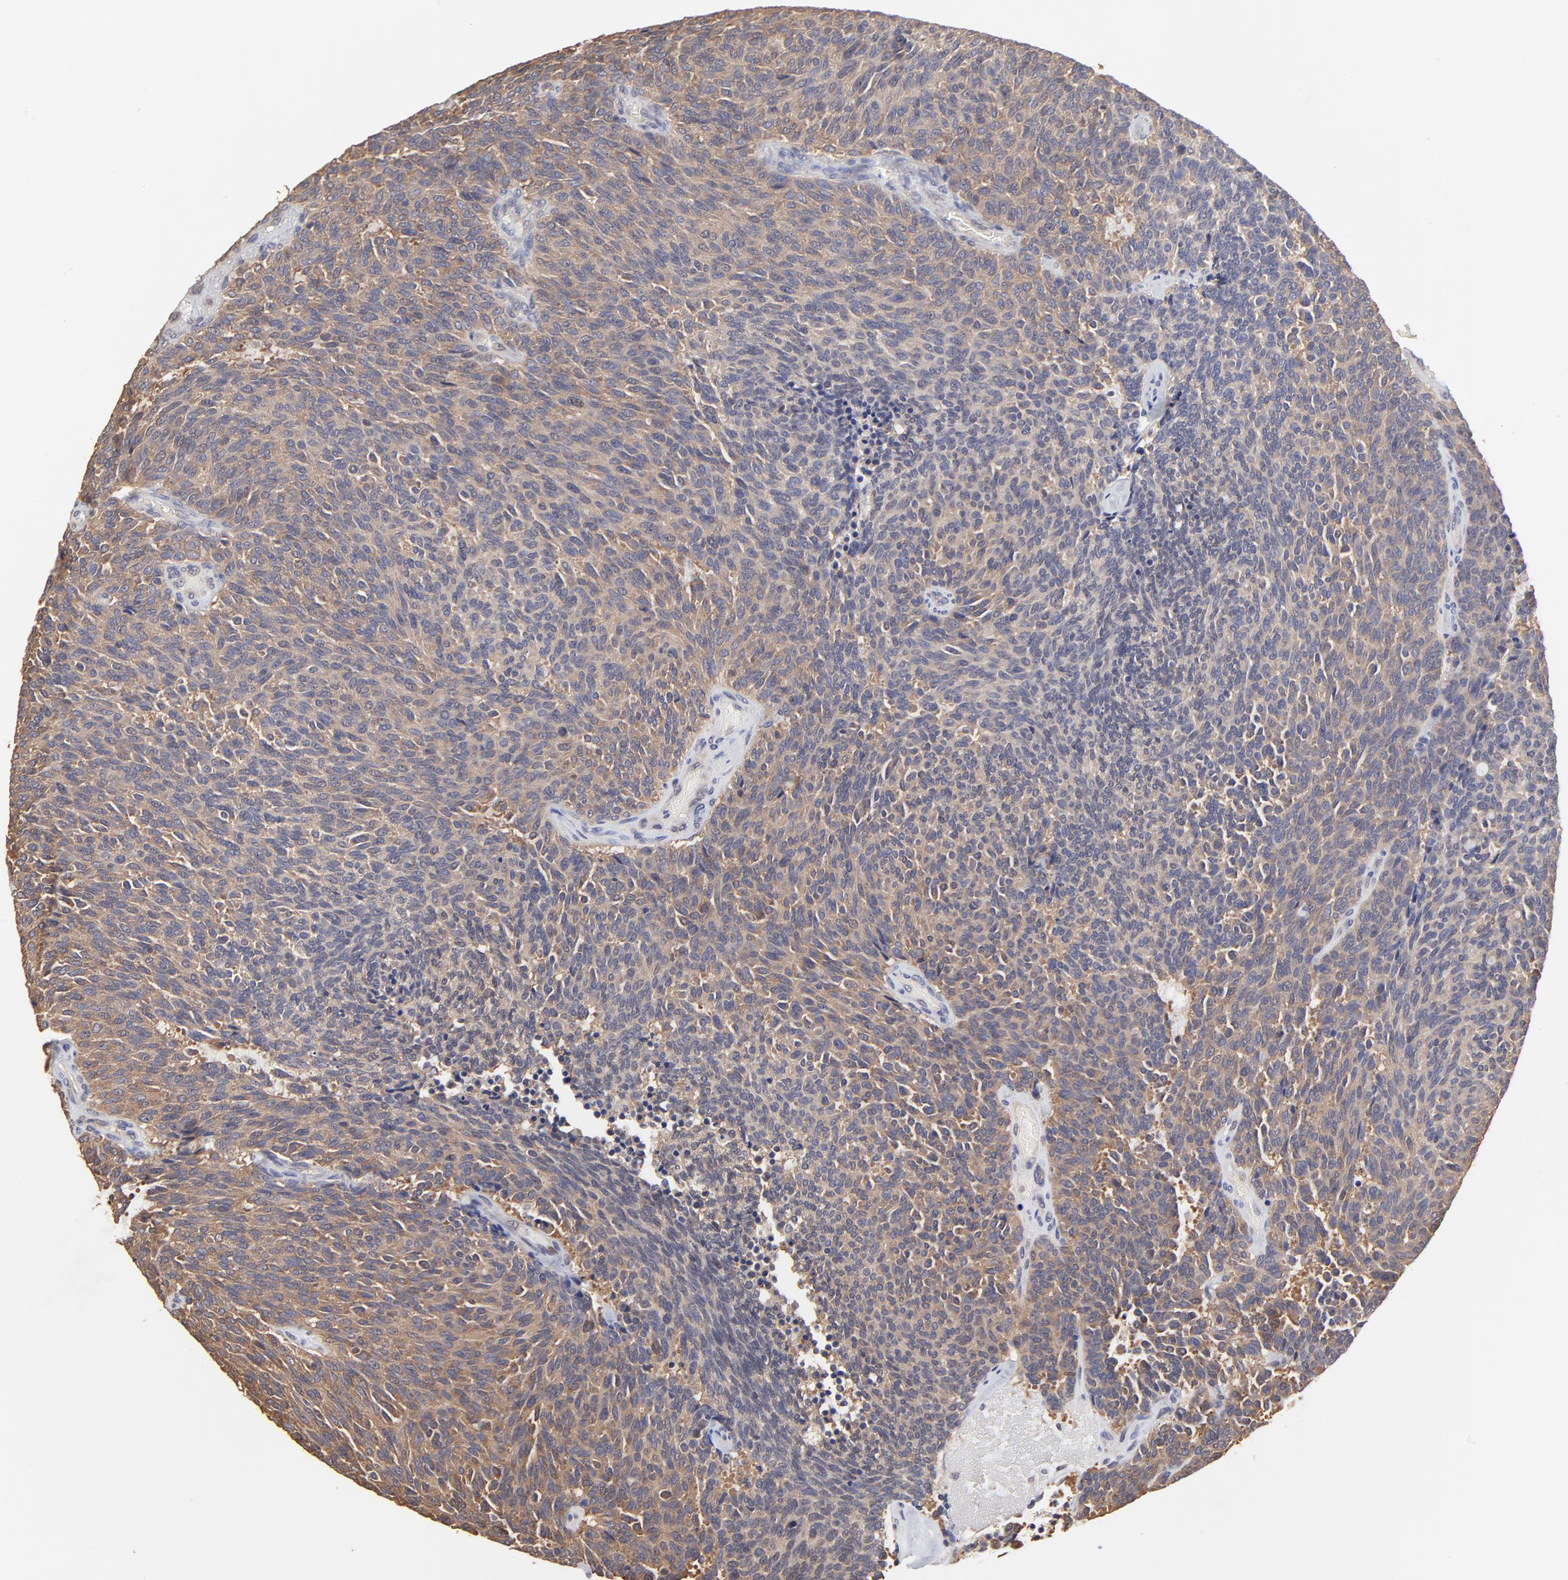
{"staining": {"intensity": "moderate", "quantity": ">75%", "location": "cytoplasmic/membranous"}, "tissue": "carcinoid", "cell_type": "Tumor cells", "image_type": "cancer", "snomed": [{"axis": "morphology", "description": "Carcinoid, malignant, NOS"}, {"axis": "topography", "description": "Pancreas"}], "caption": "Immunohistochemical staining of human carcinoid reveals moderate cytoplasmic/membranous protein expression in approximately >75% of tumor cells. (DAB IHC with brightfield microscopy, high magnification).", "gene": "CCT2", "patient": {"sex": "female", "age": 54}}